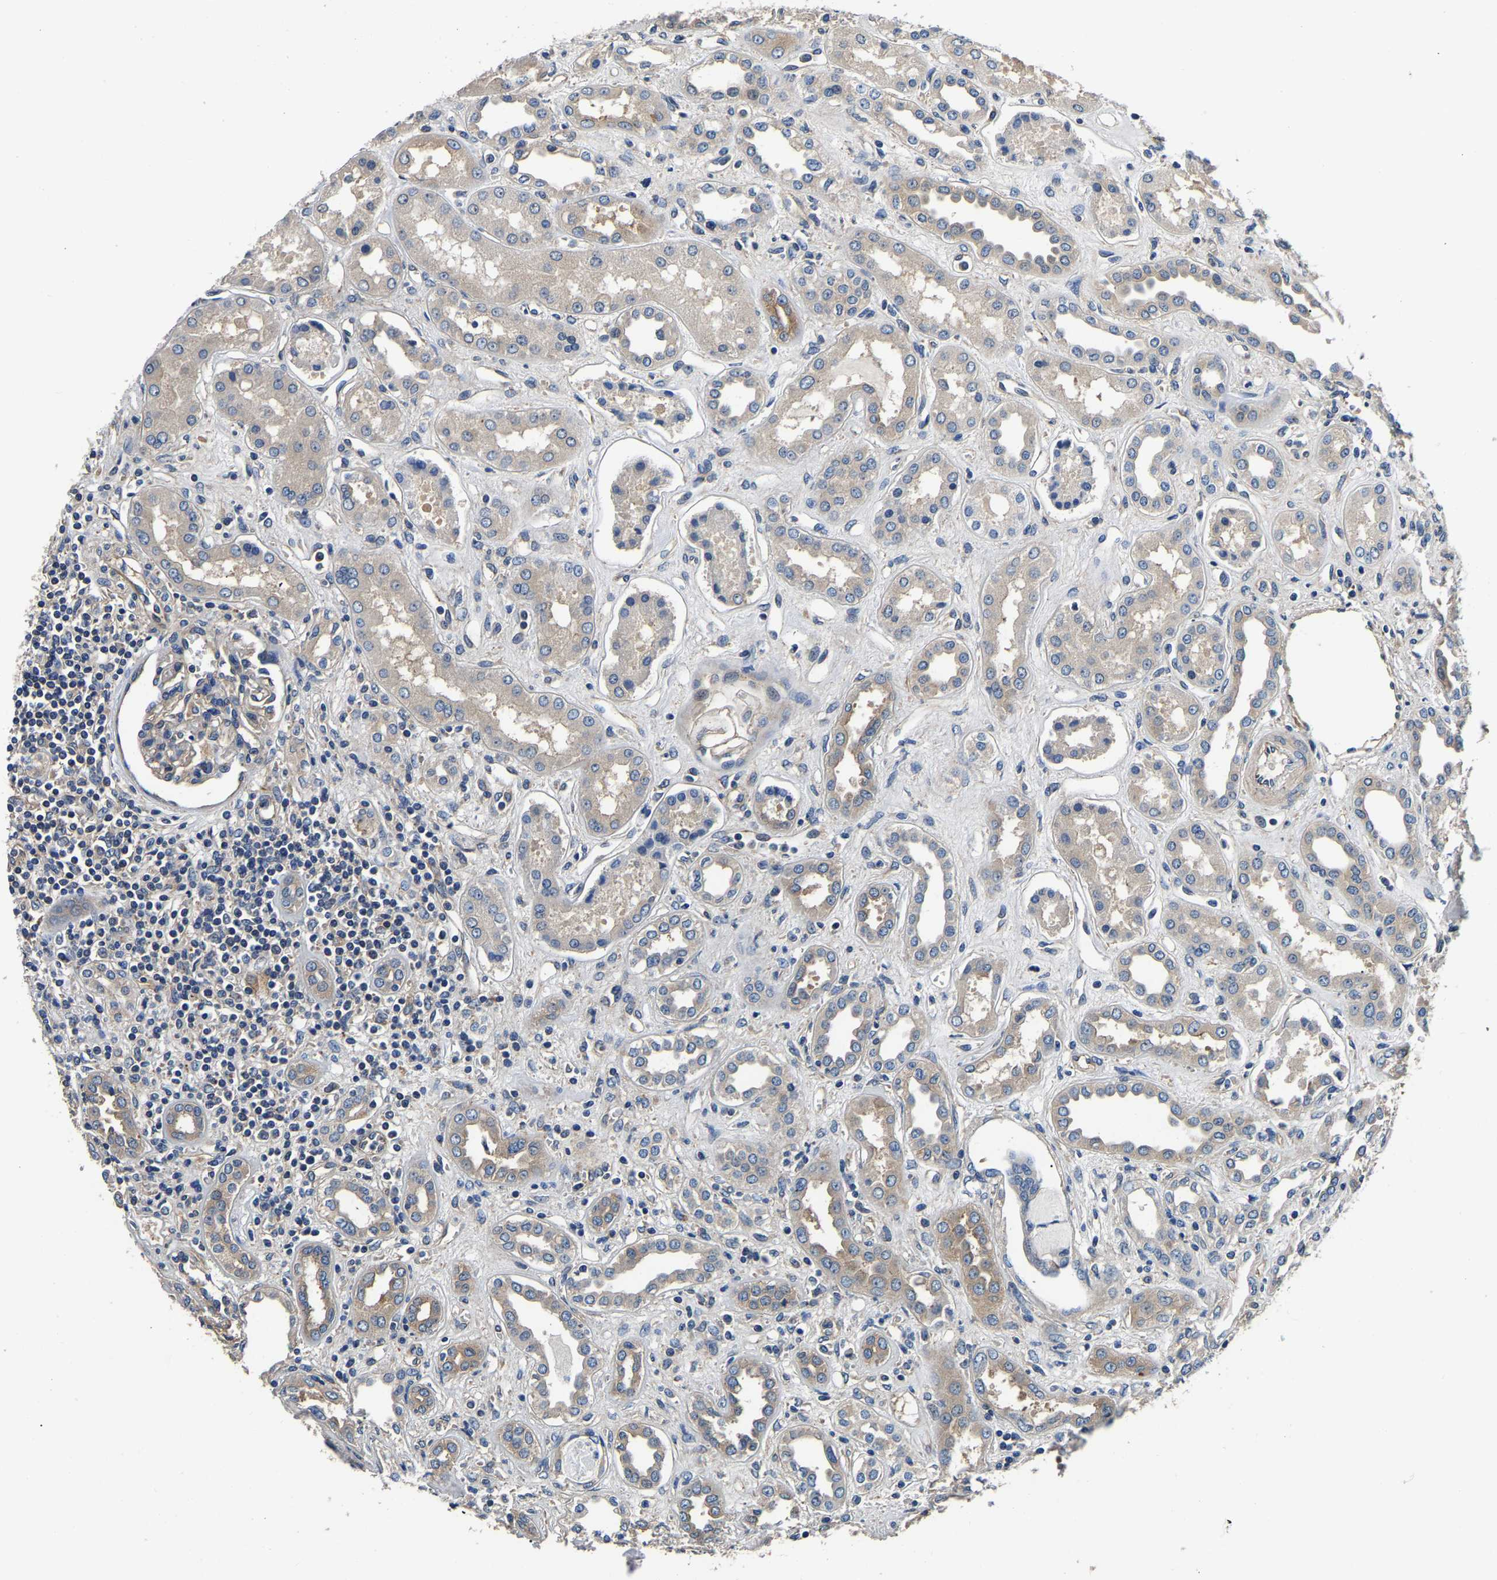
{"staining": {"intensity": "weak", "quantity": "<25%", "location": "cytoplasmic/membranous"}, "tissue": "kidney", "cell_type": "Cells in glomeruli", "image_type": "normal", "snomed": [{"axis": "morphology", "description": "Normal tissue, NOS"}, {"axis": "topography", "description": "Kidney"}], "caption": "There is no significant expression in cells in glomeruli of kidney. The staining was performed using DAB (3,3'-diaminobenzidine) to visualize the protein expression in brown, while the nuclei were stained in blue with hematoxylin (Magnification: 20x).", "gene": "SH3GLB1", "patient": {"sex": "male", "age": 59}}